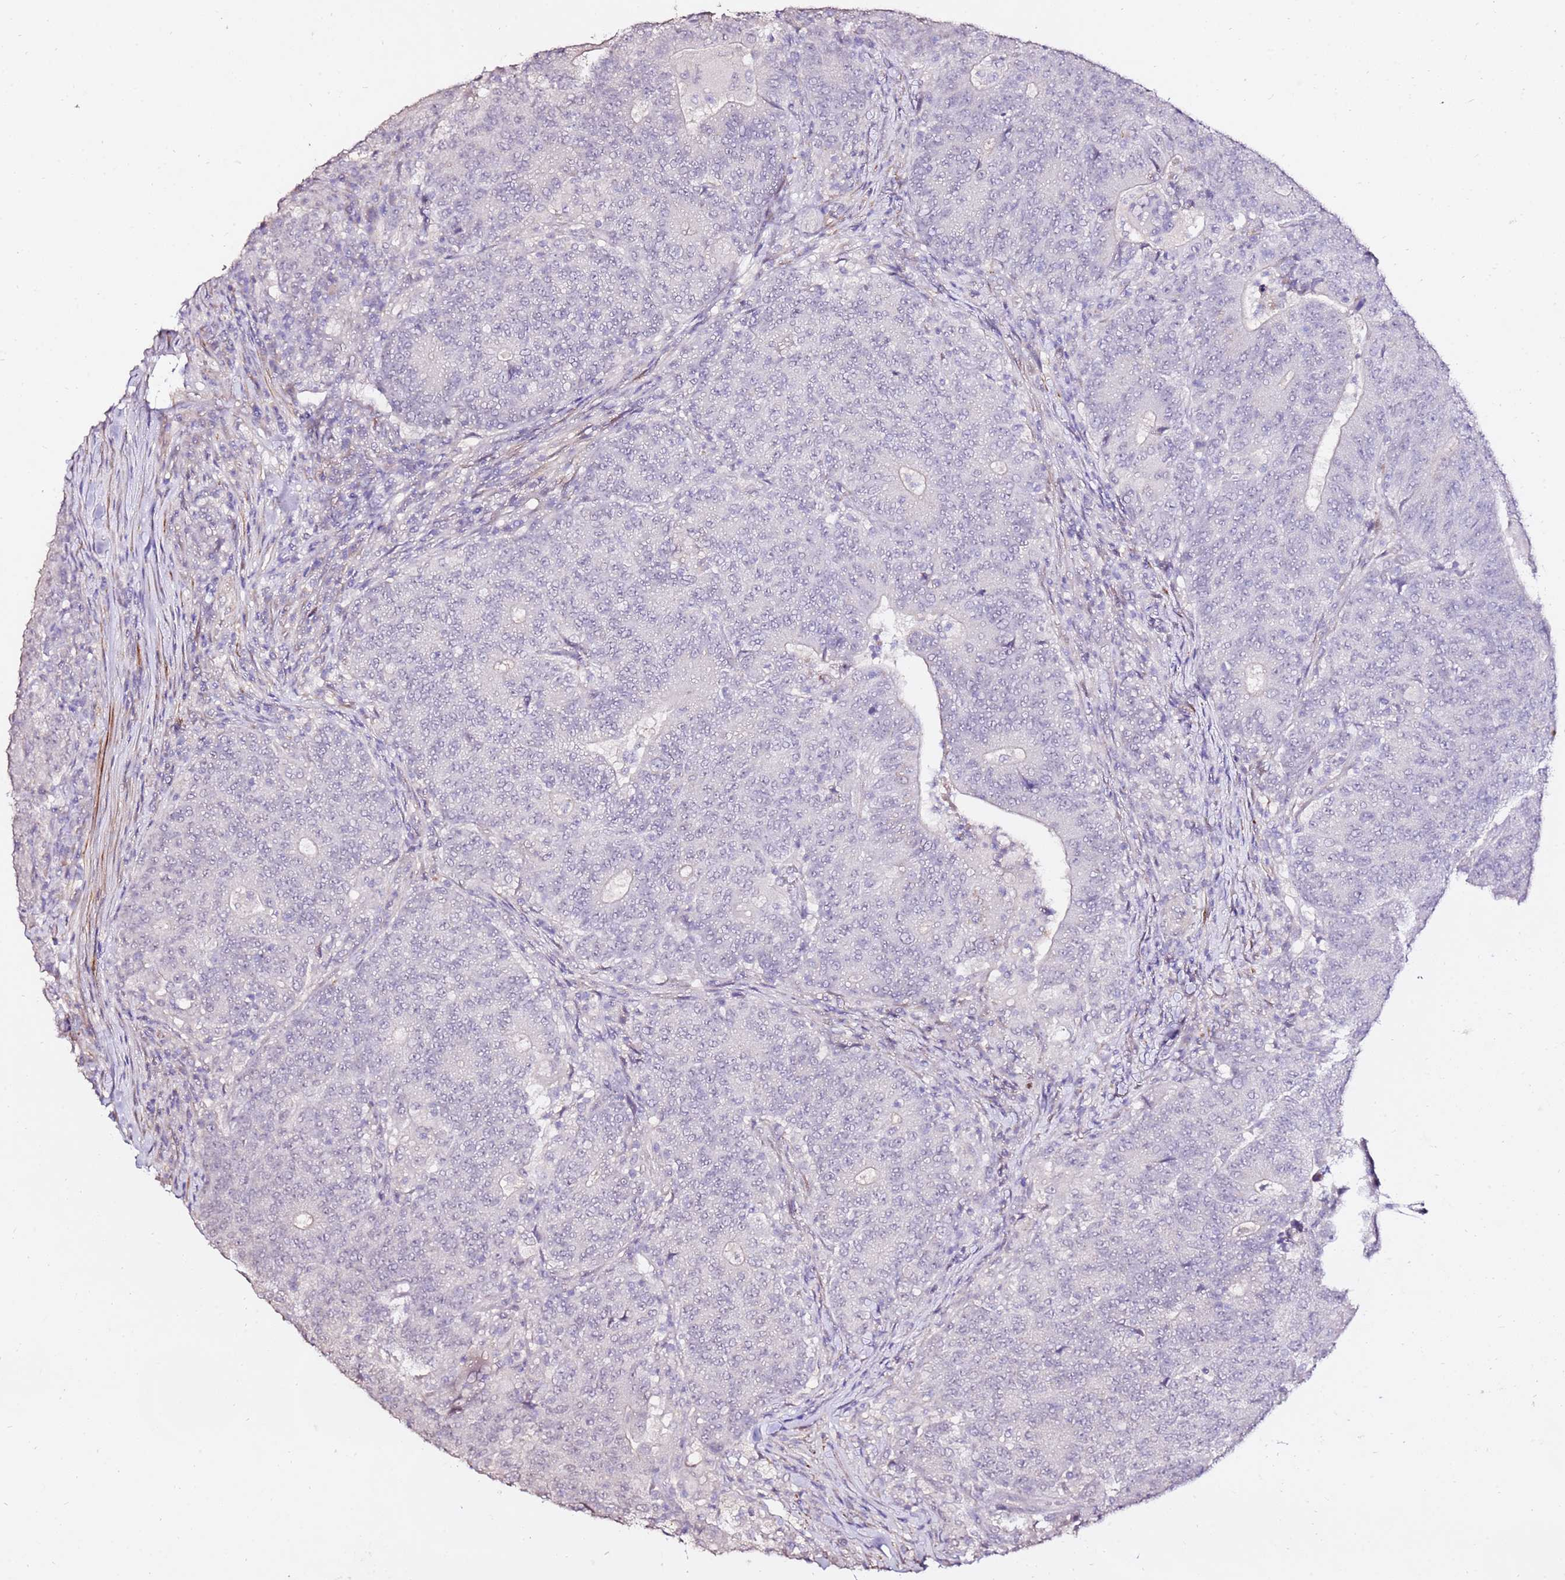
{"staining": {"intensity": "negative", "quantity": "none", "location": "none"}, "tissue": "colorectal cancer", "cell_type": "Tumor cells", "image_type": "cancer", "snomed": [{"axis": "morphology", "description": "Adenocarcinoma, NOS"}, {"axis": "topography", "description": "Colon"}], "caption": "Immunohistochemistry photomicrograph of neoplastic tissue: human colorectal cancer (adenocarcinoma) stained with DAB (3,3'-diaminobenzidine) exhibits no significant protein expression in tumor cells.", "gene": "ART5", "patient": {"sex": "female", "age": 75}}